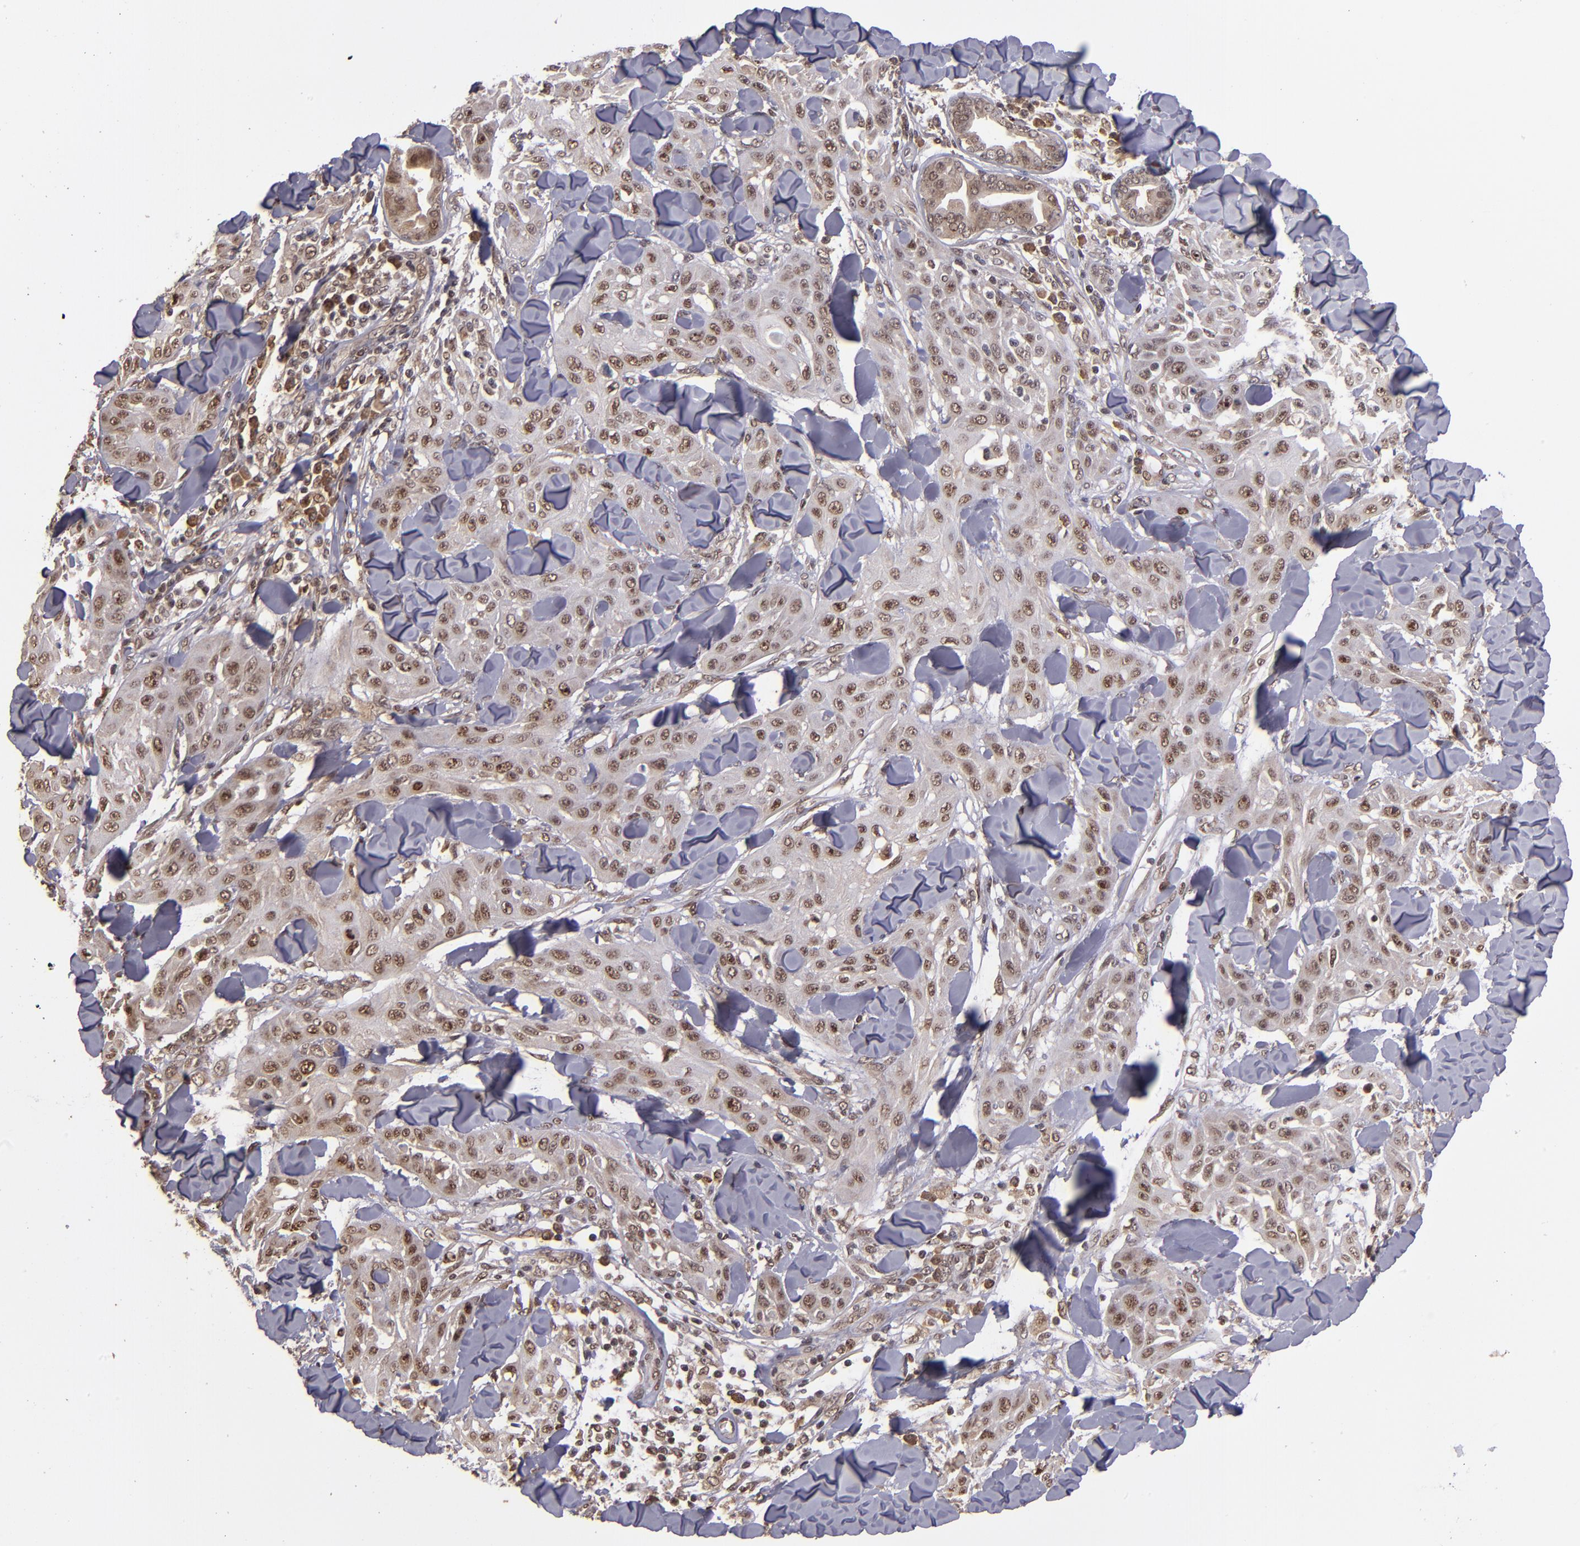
{"staining": {"intensity": "strong", "quantity": ">75%", "location": "nuclear"}, "tissue": "skin cancer", "cell_type": "Tumor cells", "image_type": "cancer", "snomed": [{"axis": "morphology", "description": "Squamous cell carcinoma, NOS"}, {"axis": "topography", "description": "Skin"}], "caption": "Human skin cancer stained with a brown dye exhibits strong nuclear positive staining in approximately >75% of tumor cells.", "gene": "ABHD12B", "patient": {"sex": "male", "age": 24}}